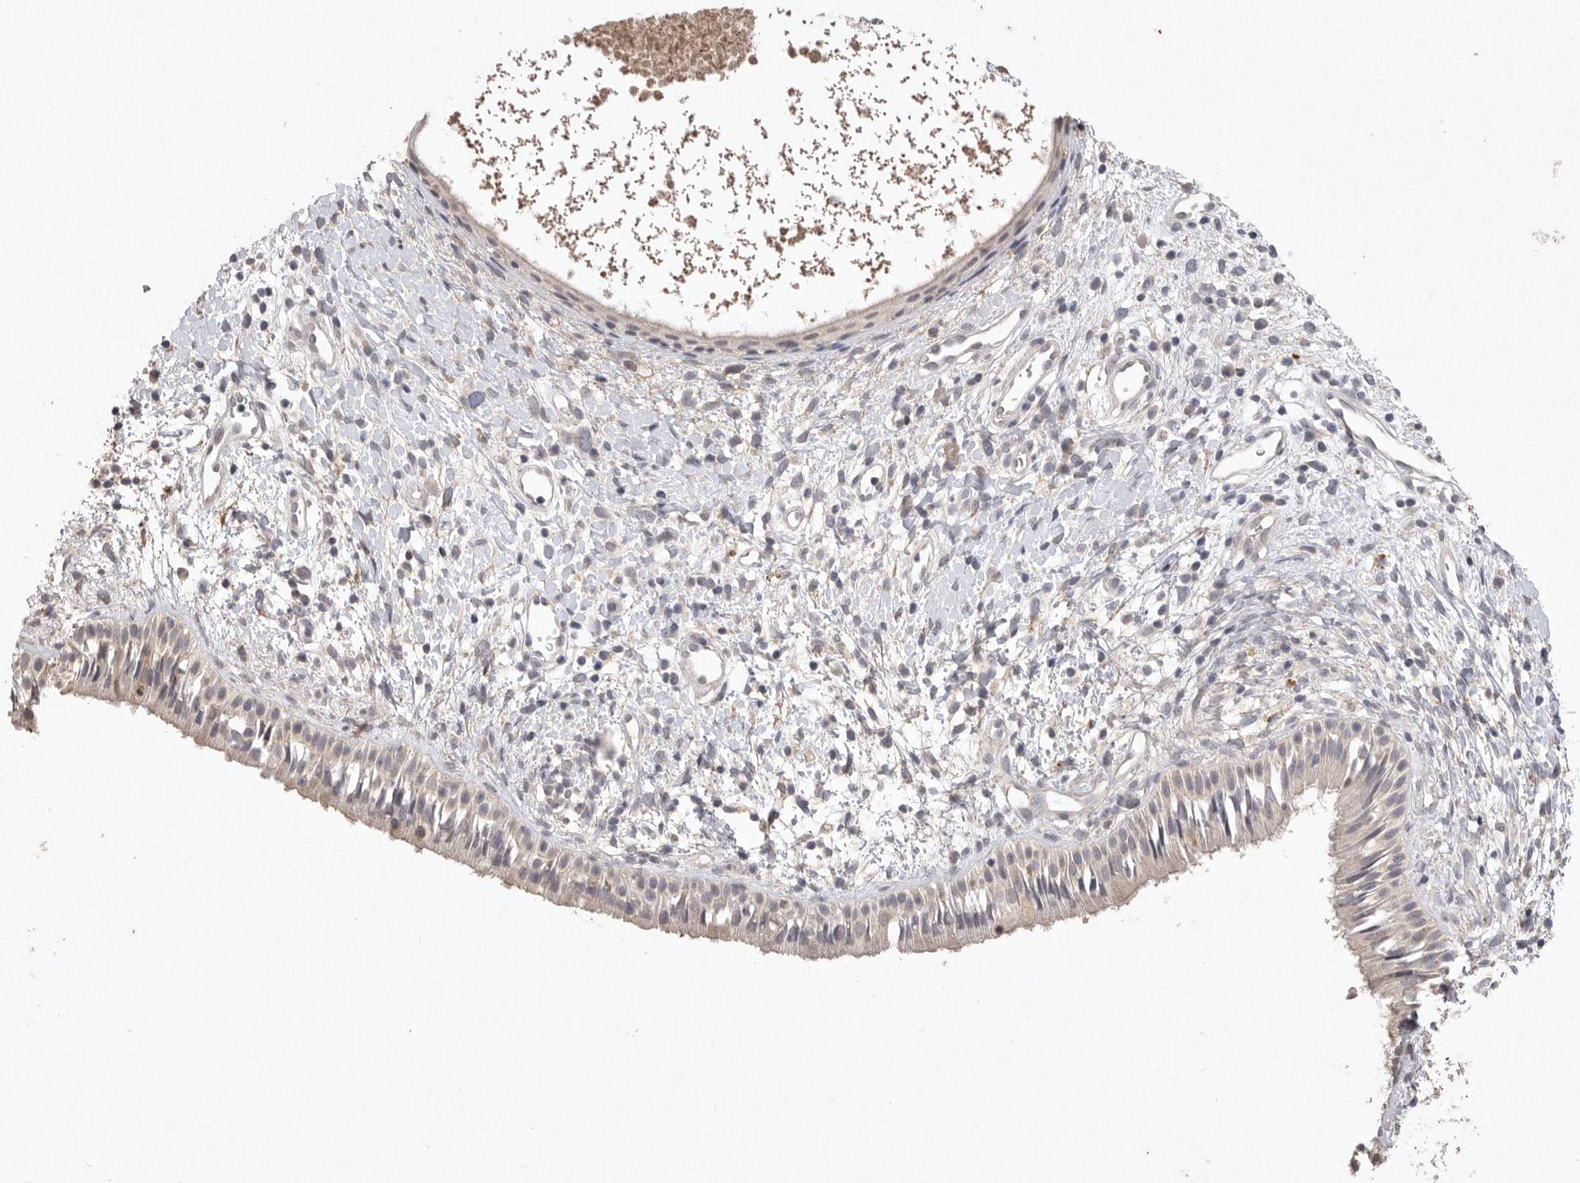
{"staining": {"intensity": "weak", "quantity": "25%-75%", "location": "cytoplasmic/membranous"}, "tissue": "nasopharynx", "cell_type": "Respiratory epithelial cells", "image_type": "normal", "snomed": [{"axis": "morphology", "description": "Normal tissue, NOS"}, {"axis": "topography", "description": "Nasopharynx"}], "caption": "Respiratory epithelial cells display low levels of weak cytoplasmic/membranous positivity in about 25%-75% of cells in benign human nasopharynx.", "gene": "APLNR", "patient": {"sex": "male", "age": 22}}